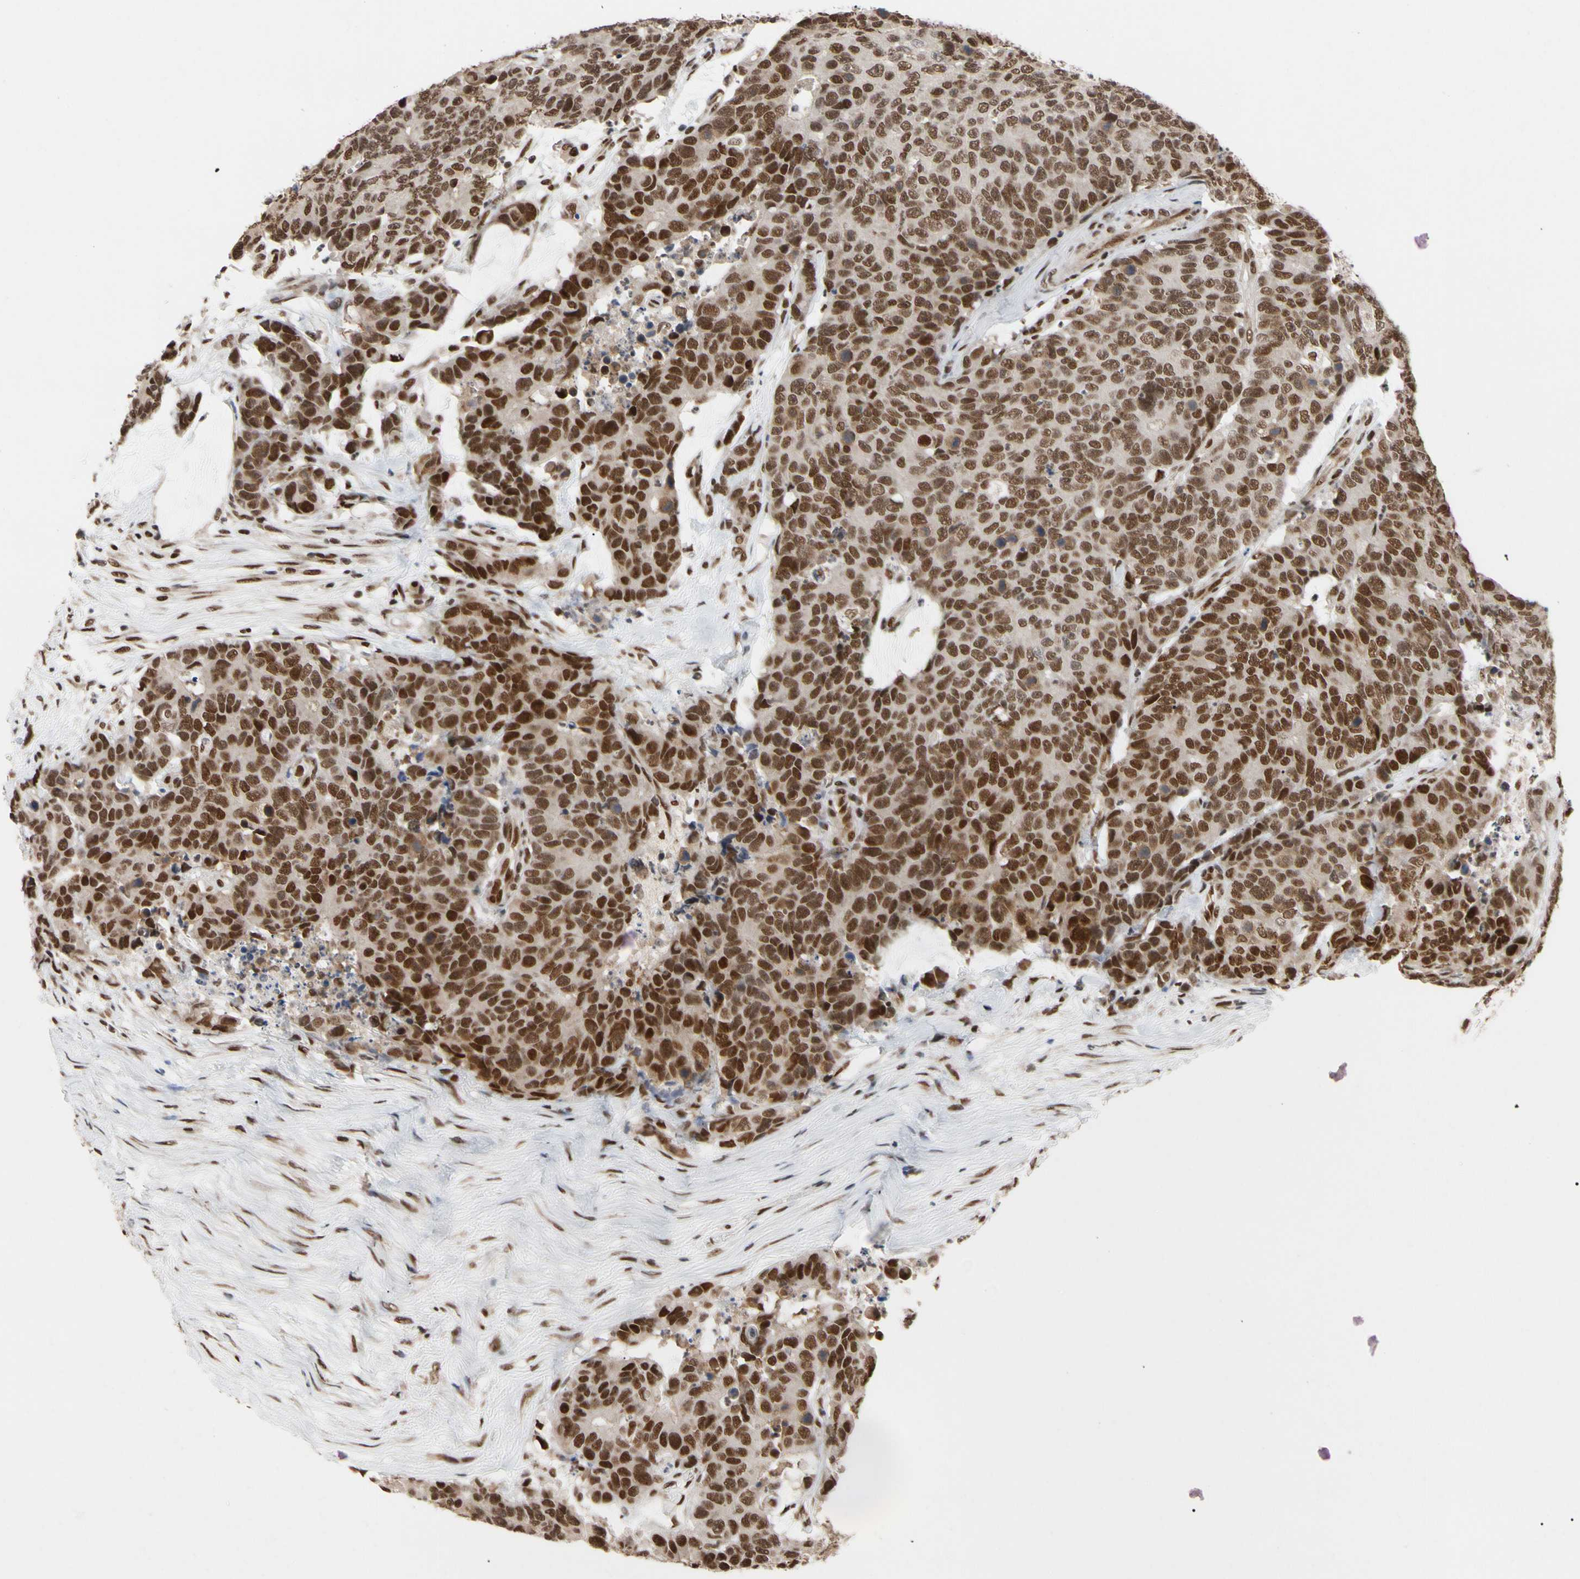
{"staining": {"intensity": "strong", "quantity": ">75%", "location": "nuclear"}, "tissue": "colorectal cancer", "cell_type": "Tumor cells", "image_type": "cancer", "snomed": [{"axis": "morphology", "description": "Adenocarcinoma, NOS"}, {"axis": "topography", "description": "Colon"}], "caption": "Colorectal cancer stained with immunohistochemistry reveals strong nuclear expression in about >75% of tumor cells. The staining was performed using DAB (3,3'-diaminobenzidine), with brown indicating positive protein expression. Nuclei are stained blue with hematoxylin.", "gene": "FAM98B", "patient": {"sex": "female", "age": 86}}